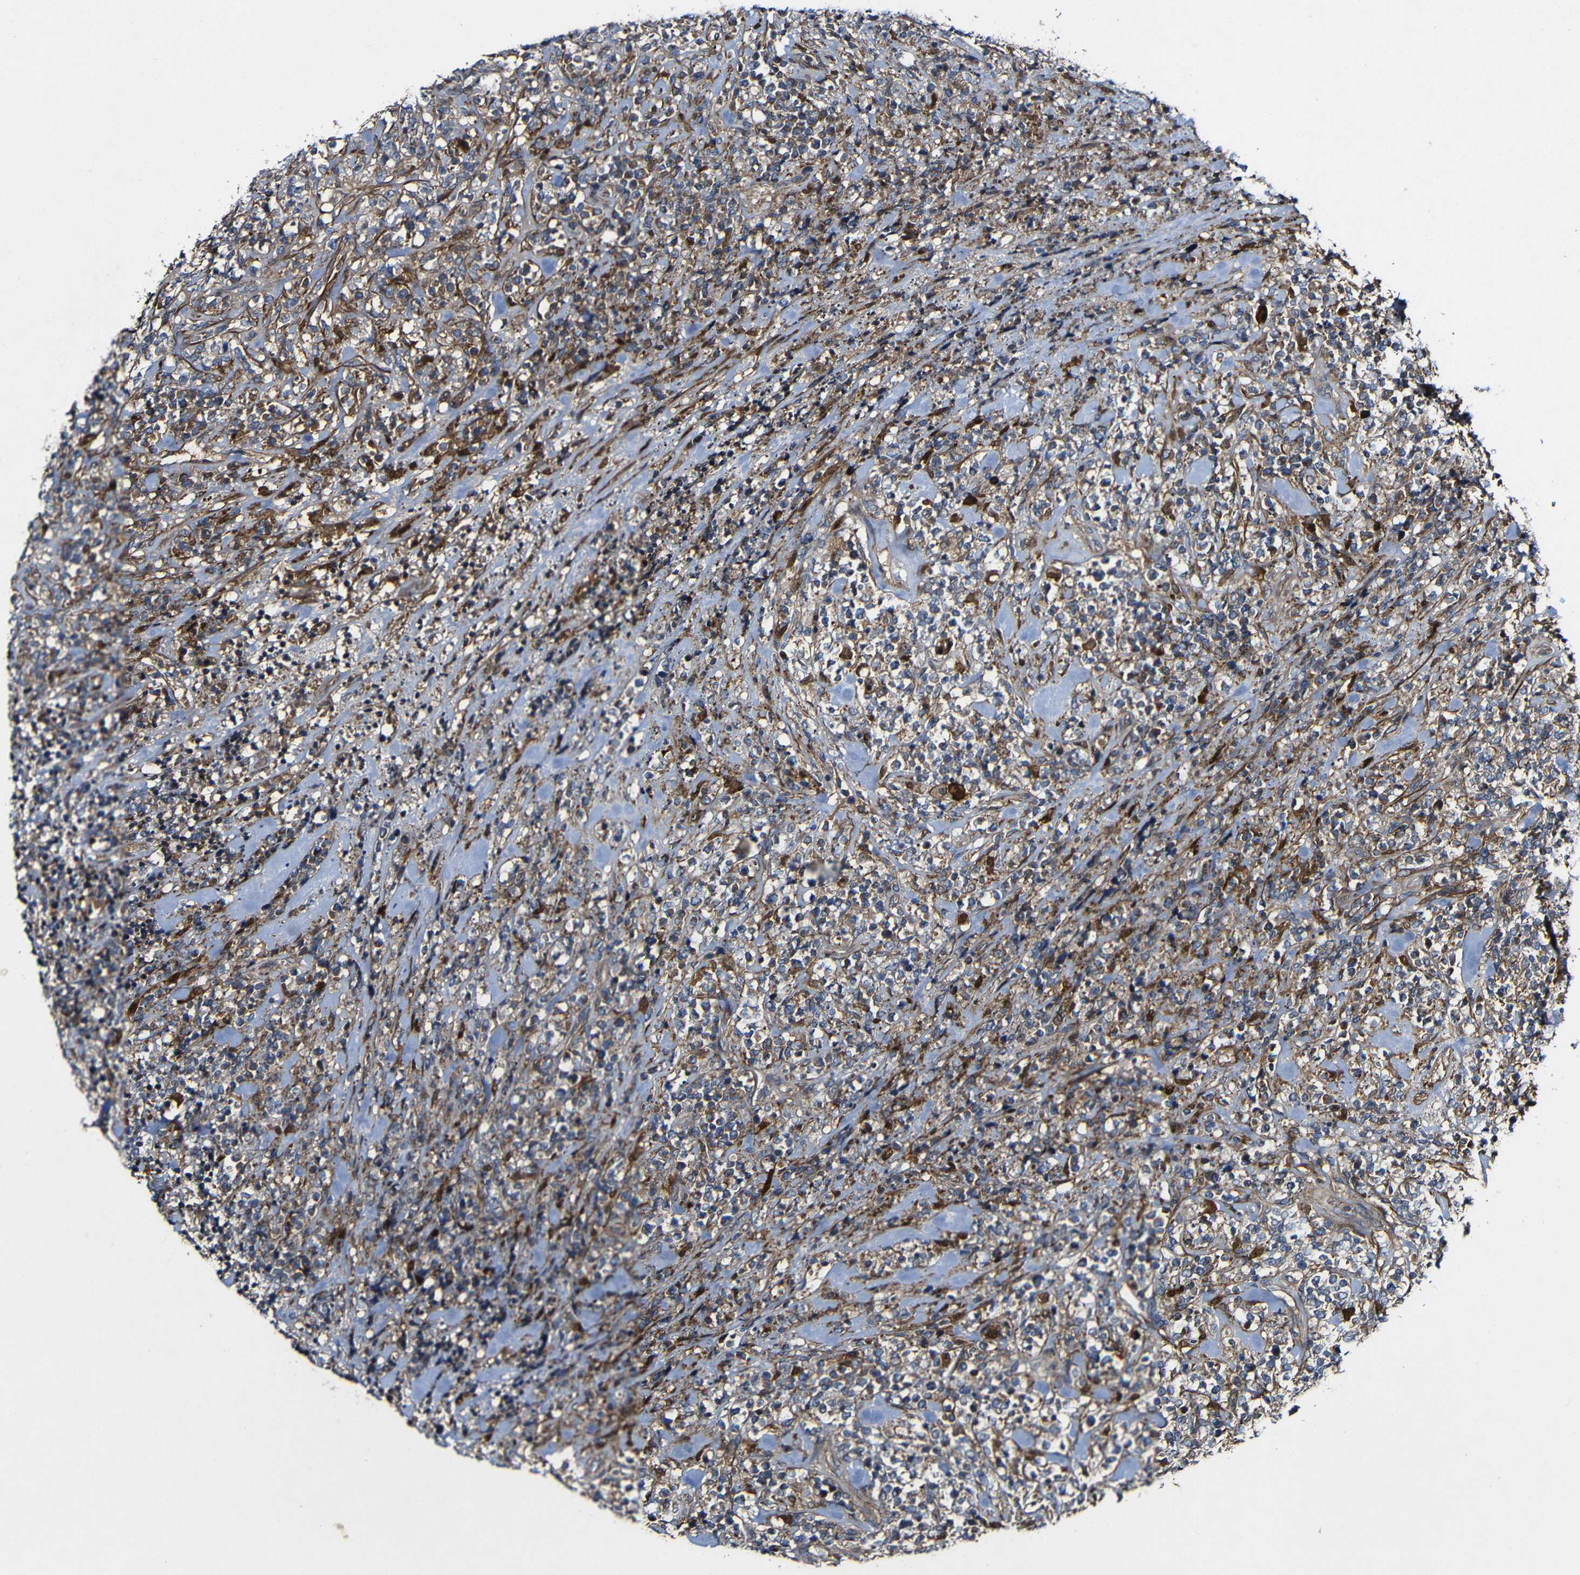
{"staining": {"intensity": "weak", "quantity": "25%-75%", "location": "cytoplasmic/membranous"}, "tissue": "lymphoma", "cell_type": "Tumor cells", "image_type": "cancer", "snomed": [{"axis": "morphology", "description": "Malignant lymphoma, non-Hodgkin's type, High grade"}, {"axis": "topography", "description": "Soft tissue"}], "caption": "A brown stain labels weak cytoplasmic/membranous staining of a protein in human high-grade malignant lymphoma, non-Hodgkin's type tumor cells.", "gene": "GSDME", "patient": {"sex": "male", "age": 18}}